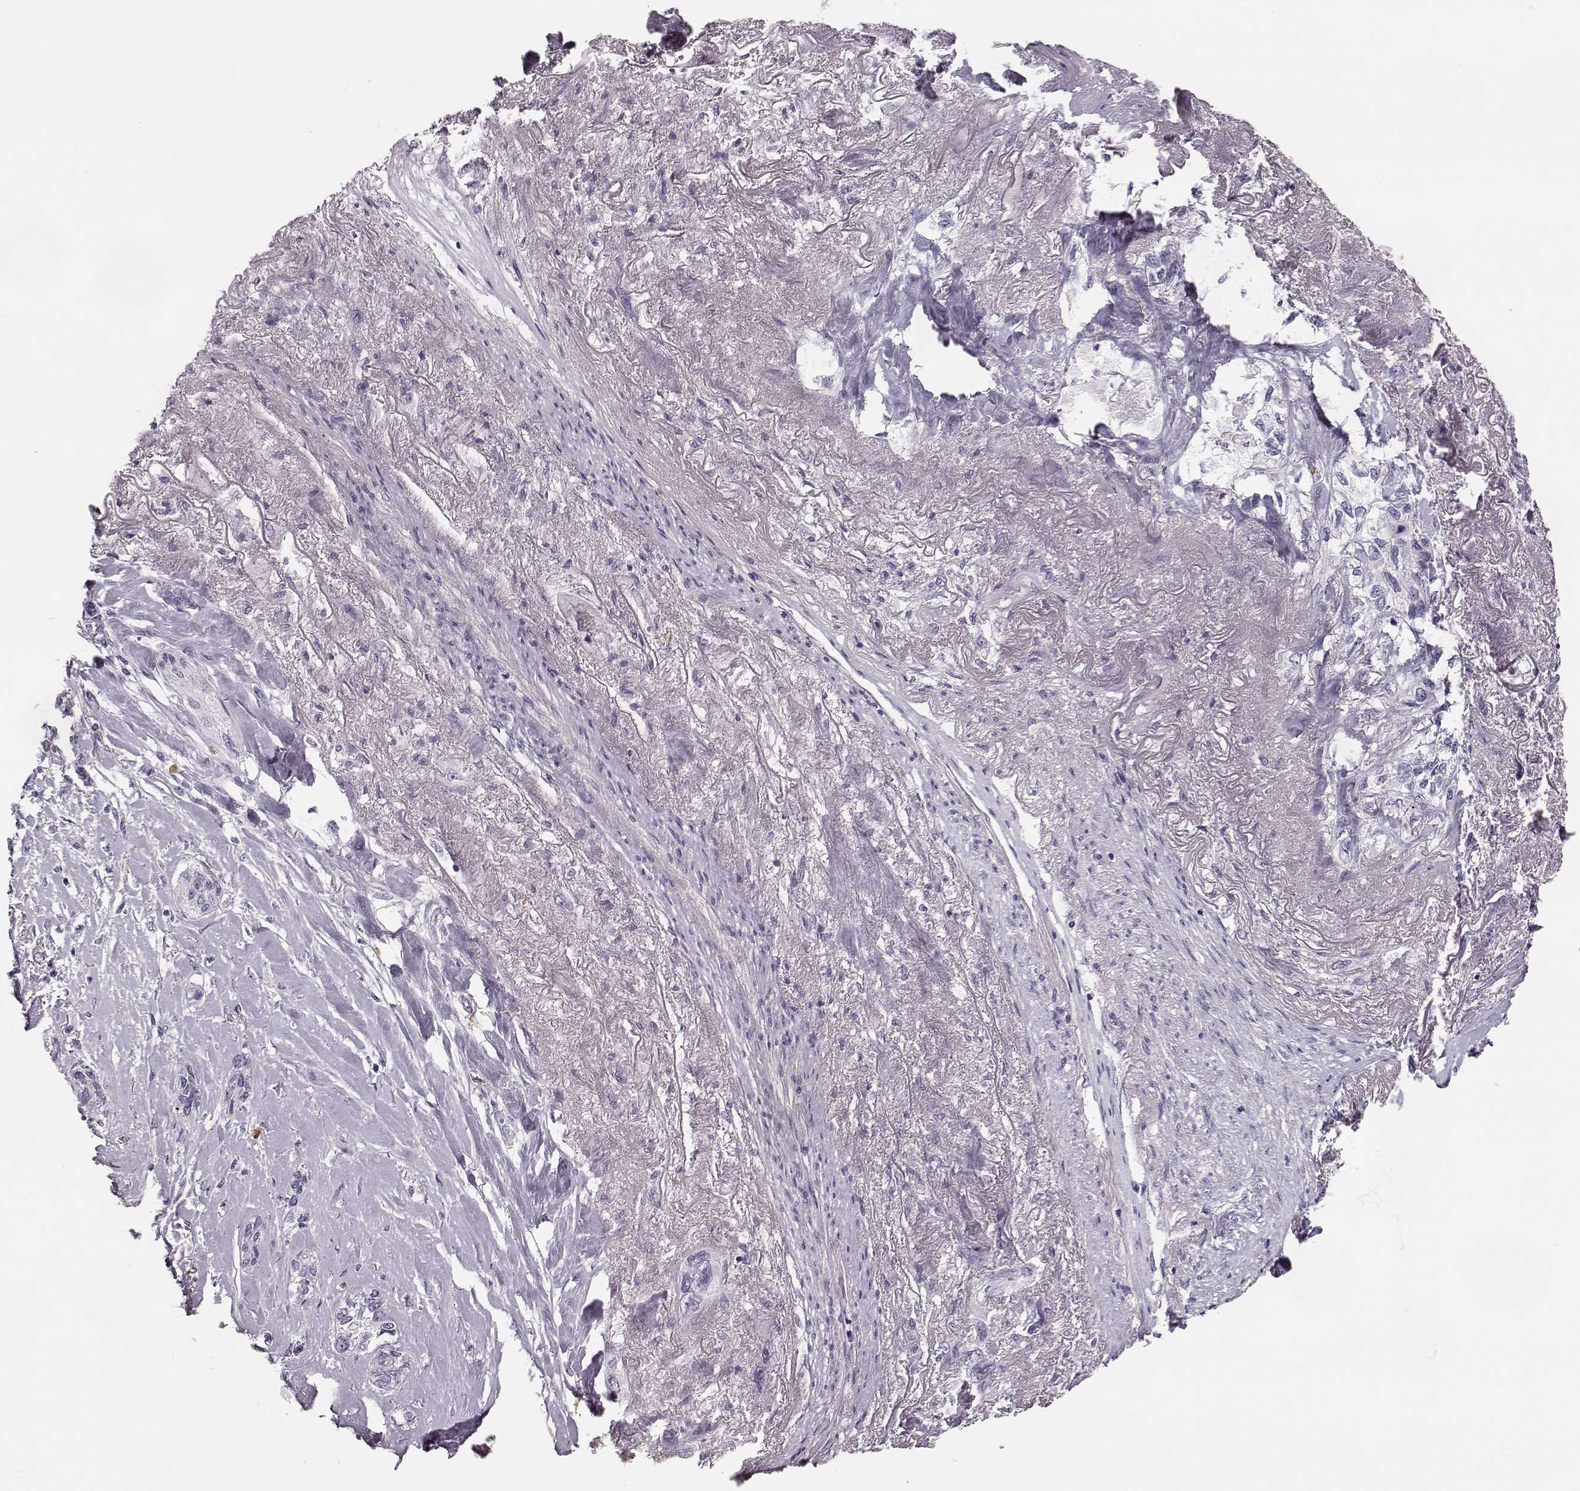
{"staining": {"intensity": "negative", "quantity": "none", "location": "none"}, "tissue": "lung cancer", "cell_type": "Tumor cells", "image_type": "cancer", "snomed": [{"axis": "morphology", "description": "Squamous cell carcinoma, NOS"}, {"axis": "topography", "description": "Lung"}], "caption": "A high-resolution histopathology image shows IHC staining of lung cancer (squamous cell carcinoma), which demonstrates no significant staining in tumor cells.", "gene": "NPTXR", "patient": {"sex": "female", "age": 70}}